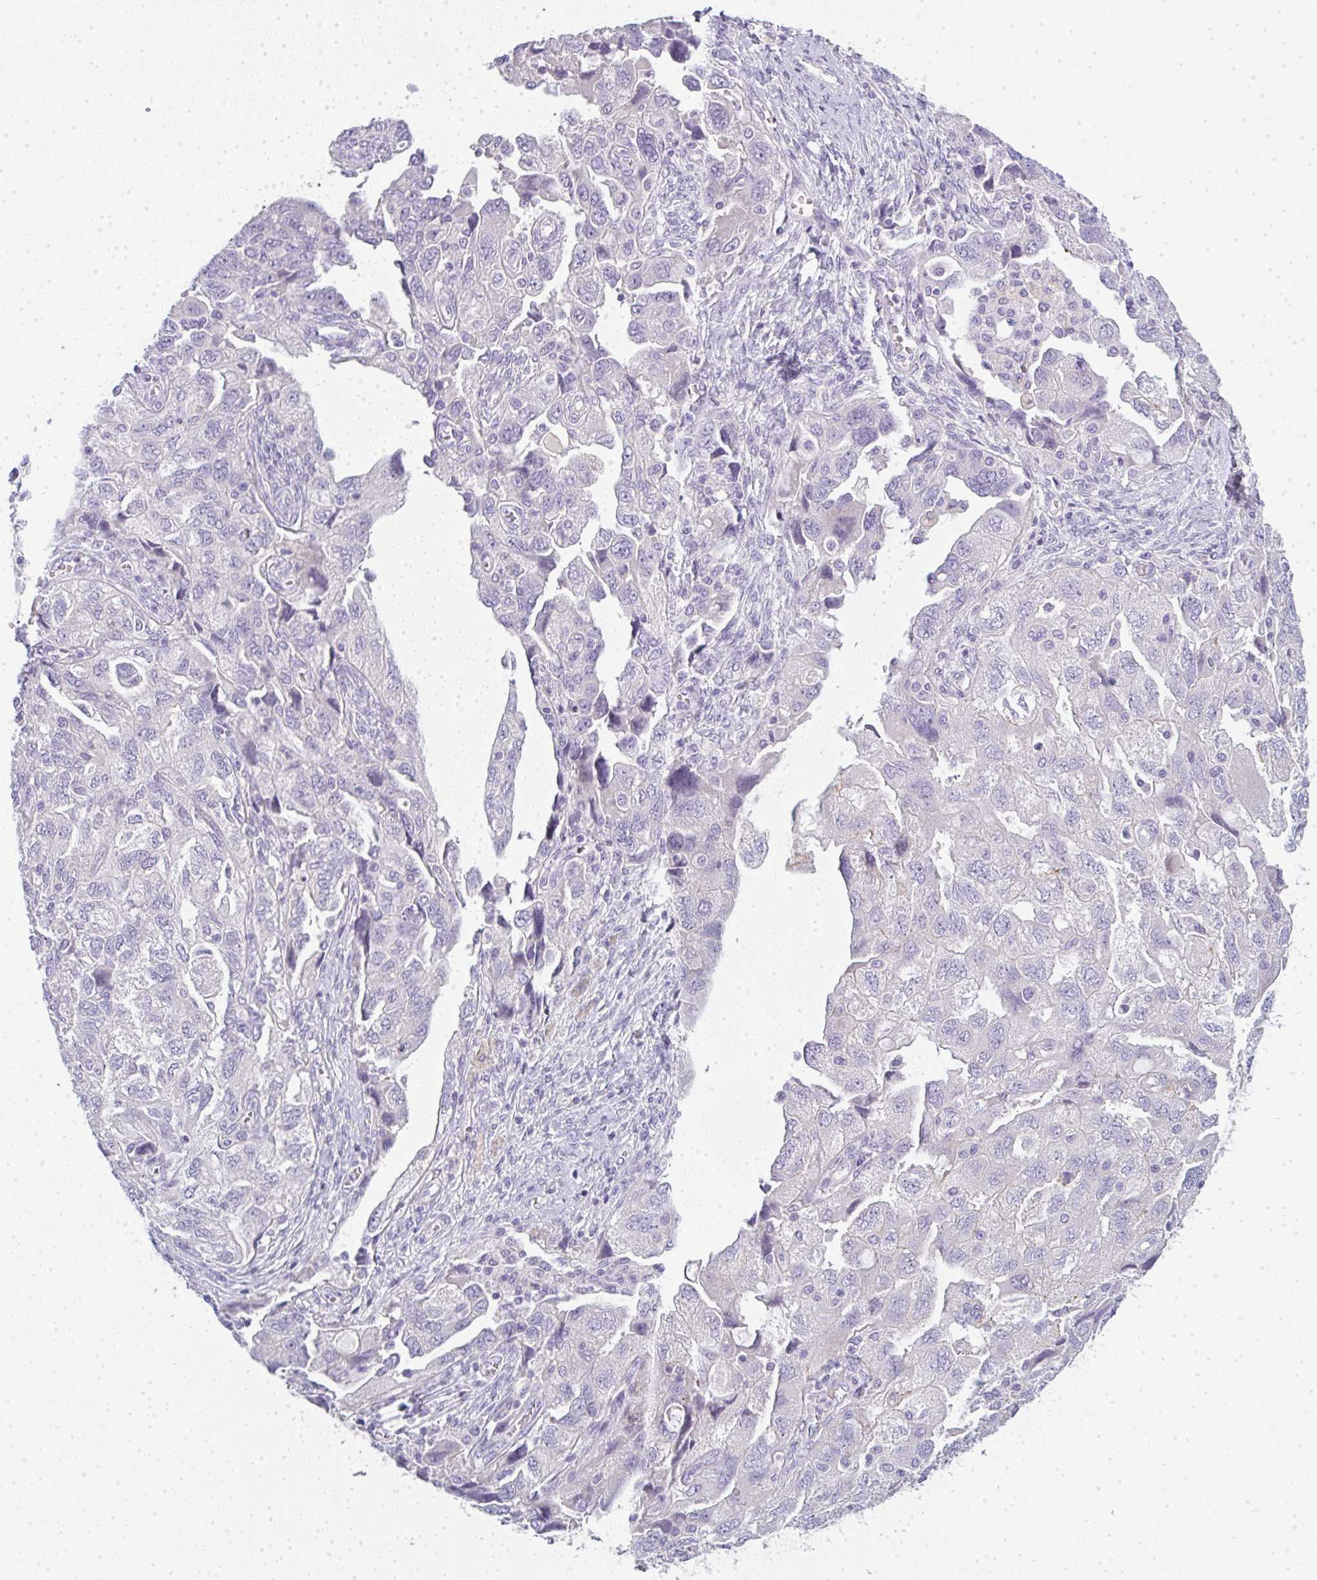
{"staining": {"intensity": "negative", "quantity": "none", "location": "none"}, "tissue": "ovarian cancer", "cell_type": "Tumor cells", "image_type": "cancer", "snomed": [{"axis": "morphology", "description": "Carcinoma, NOS"}, {"axis": "morphology", "description": "Cystadenocarcinoma, serous, NOS"}, {"axis": "topography", "description": "Ovary"}], "caption": "DAB immunohistochemical staining of human ovarian cancer displays no significant positivity in tumor cells. (DAB (3,3'-diaminobenzidine) immunohistochemistry (IHC) visualized using brightfield microscopy, high magnification).", "gene": "LPAR4", "patient": {"sex": "female", "age": 69}}